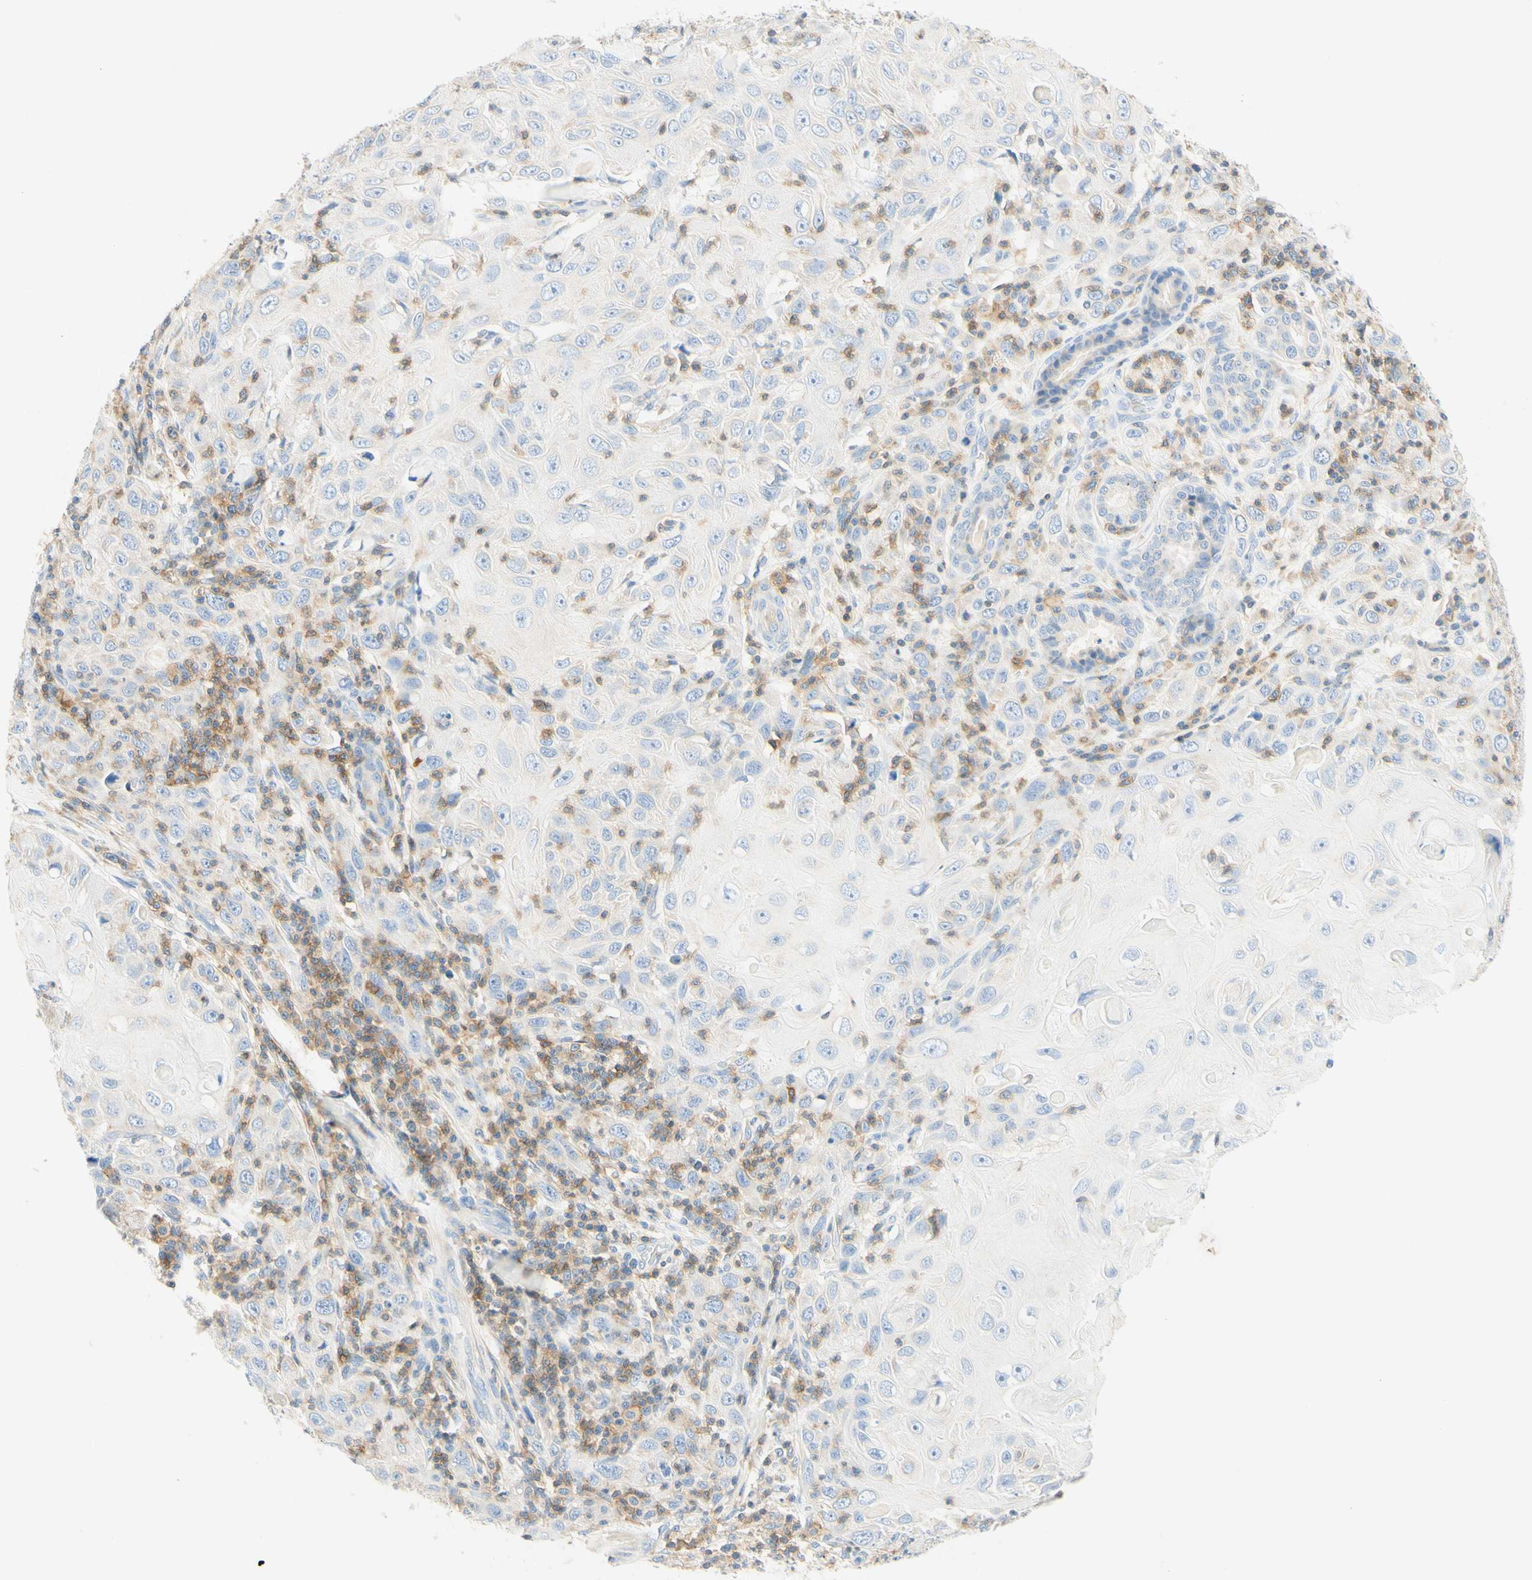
{"staining": {"intensity": "negative", "quantity": "none", "location": "none"}, "tissue": "skin cancer", "cell_type": "Tumor cells", "image_type": "cancer", "snomed": [{"axis": "morphology", "description": "Squamous cell carcinoma, NOS"}, {"axis": "topography", "description": "Skin"}], "caption": "Immunohistochemistry of human squamous cell carcinoma (skin) displays no positivity in tumor cells. Brightfield microscopy of immunohistochemistry stained with DAB (brown) and hematoxylin (blue), captured at high magnification.", "gene": "LAT", "patient": {"sex": "female", "age": 88}}